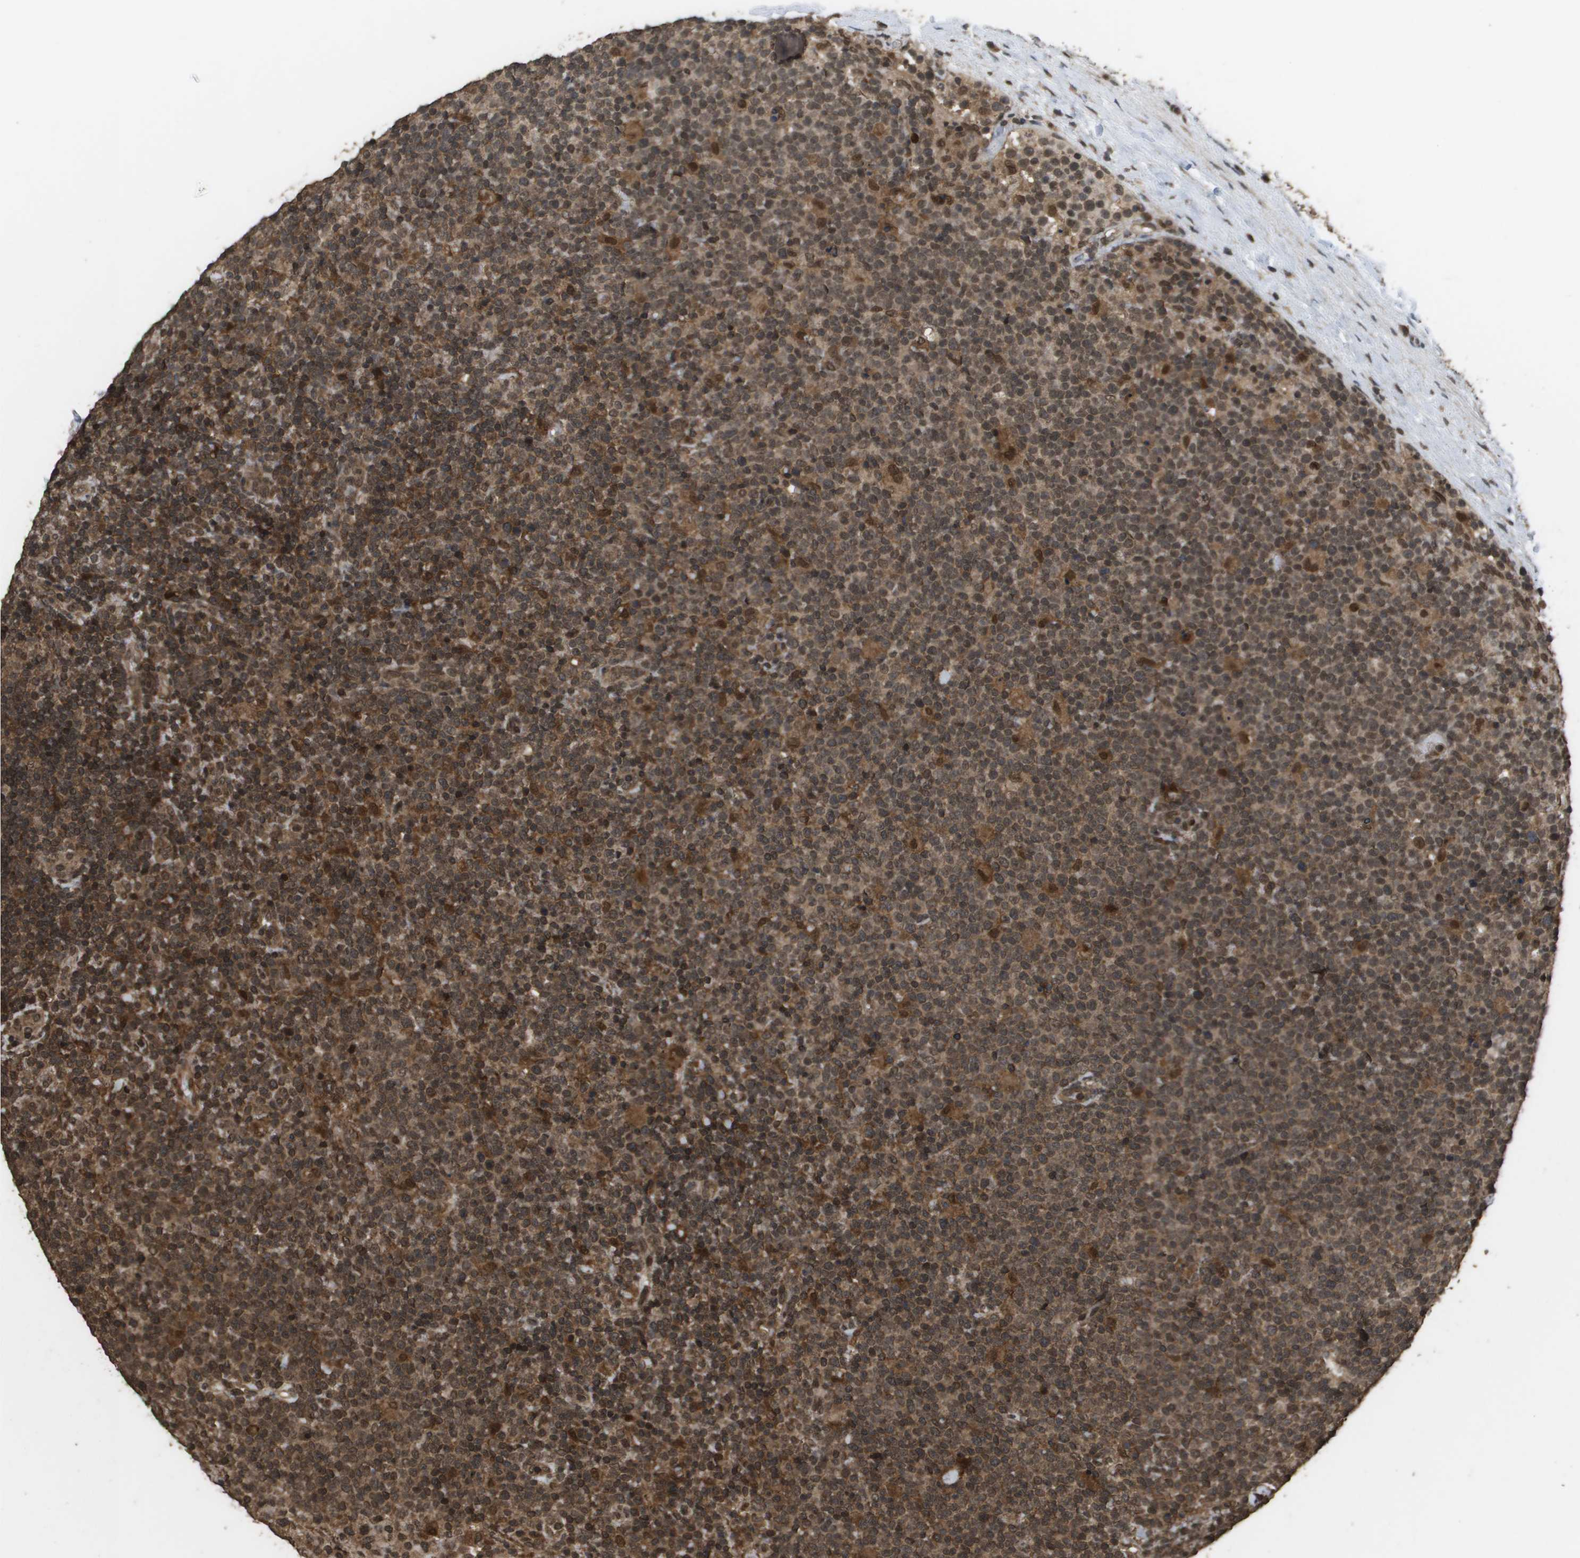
{"staining": {"intensity": "moderate", "quantity": "25%-75%", "location": "cytoplasmic/membranous,nuclear"}, "tissue": "lymphoma", "cell_type": "Tumor cells", "image_type": "cancer", "snomed": [{"axis": "morphology", "description": "Malignant lymphoma, non-Hodgkin's type, High grade"}, {"axis": "topography", "description": "Lymph node"}], "caption": "Protein staining of high-grade malignant lymphoma, non-Hodgkin's type tissue reveals moderate cytoplasmic/membranous and nuclear expression in about 25%-75% of tumor cells.", "gene": "AXIN2", "patient": {"sex": "male", "age": 61}}